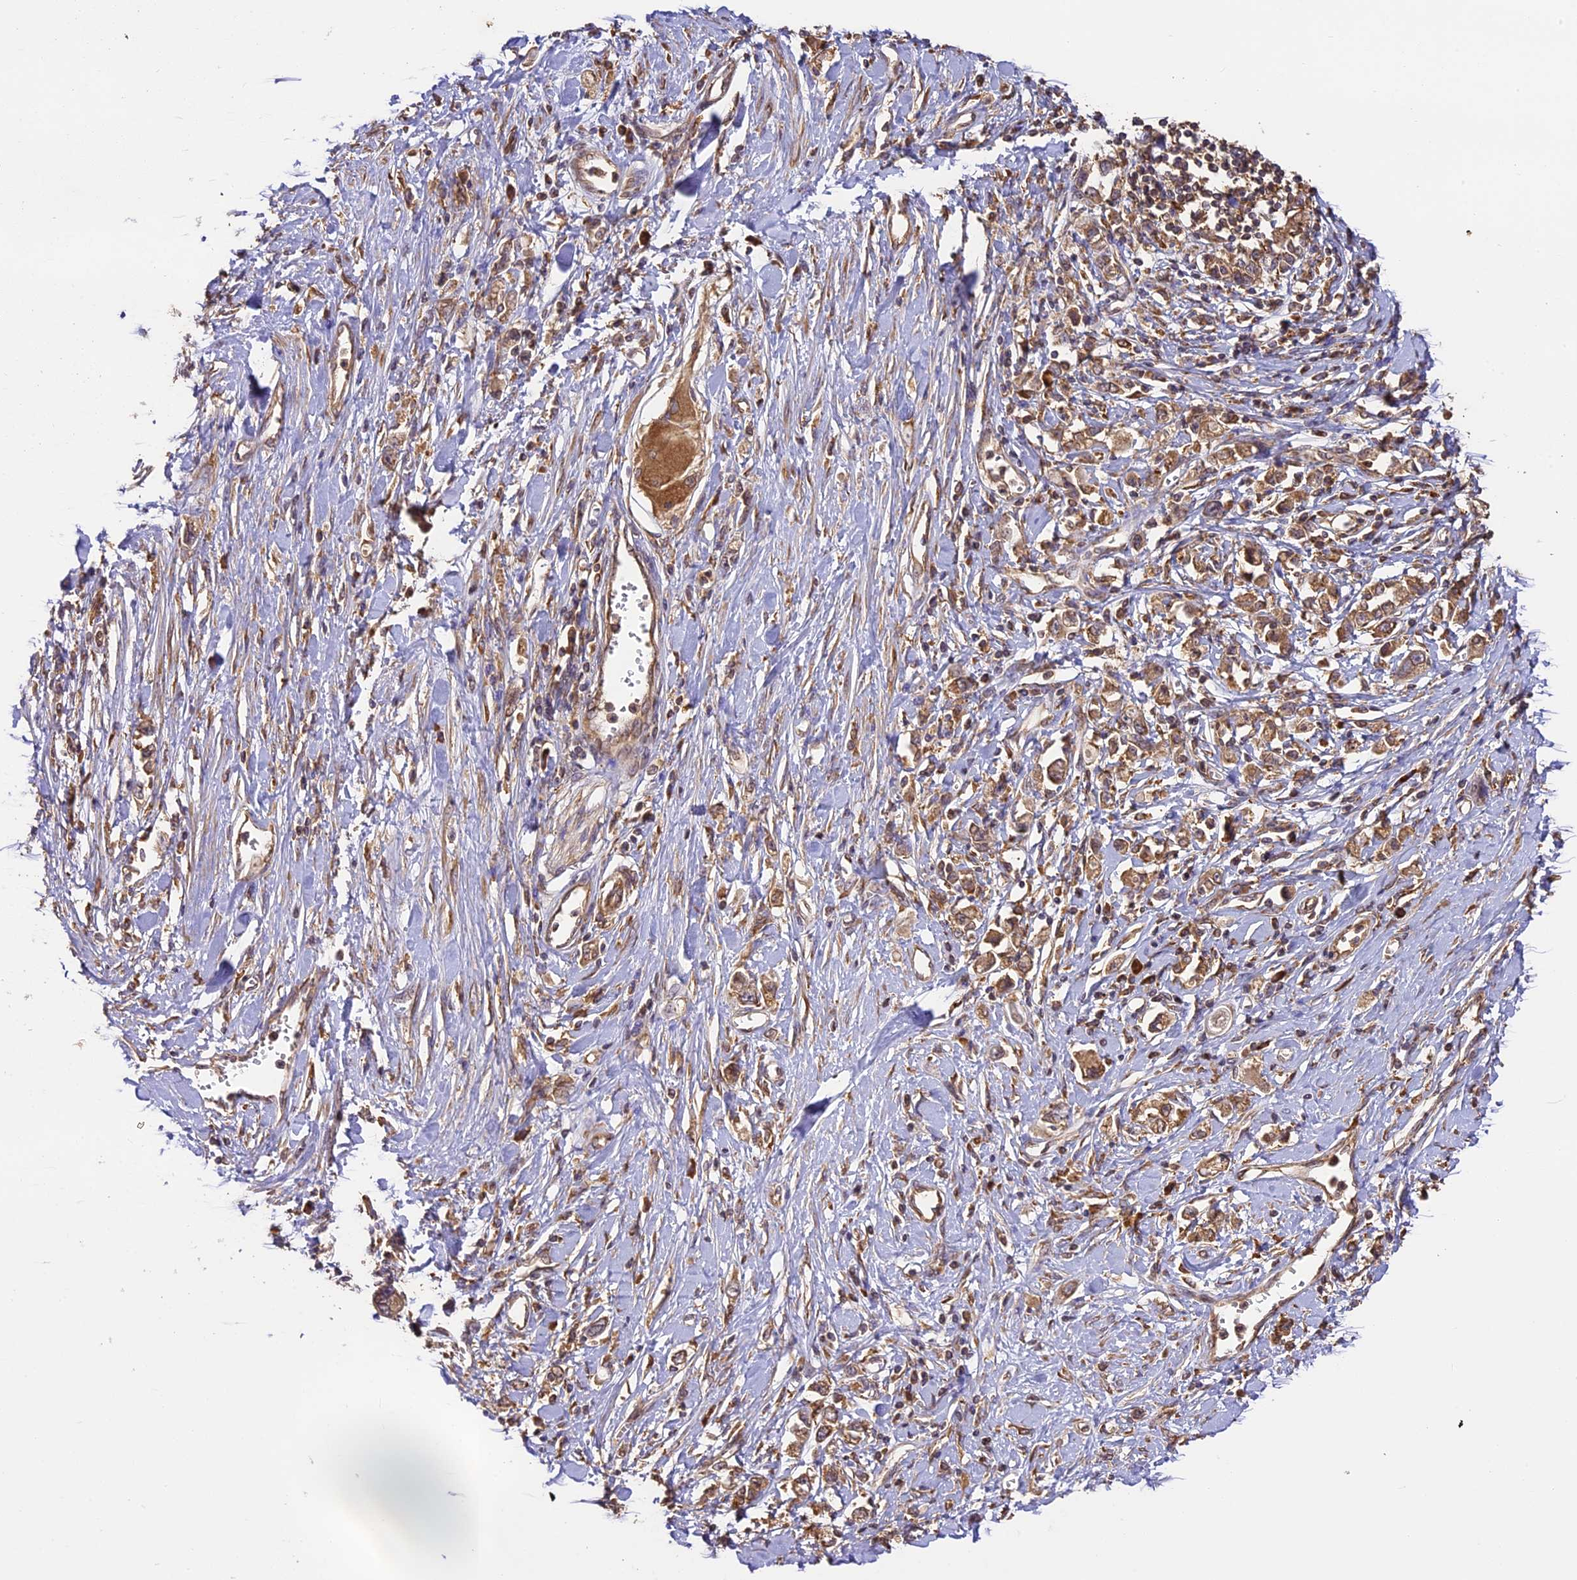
{"staining": {"intensity": "moderate", "quantity": ">75%", "location": "cytoplasmic/membranous"}, "tissue": "stomach cancer", "cell_type": "Tumor cells", "image_type": "cancer", "snomed": [{"axis": "morphology", "description": "Adenocarcinoma, NOS"}, {"axis": "topography", "description": "Stomach"}], "caption": "This photomicrograph displays adenocarcinoma (stomach) stained with immunohistochemistry to label a protein in brown. The cytoplasmic/membranous of tumor cells show moderate positivity for the protein. Nuclei are counter-stained blue.", "gene": "BRAP", "patient": {"sex": "female", "age": 76}}